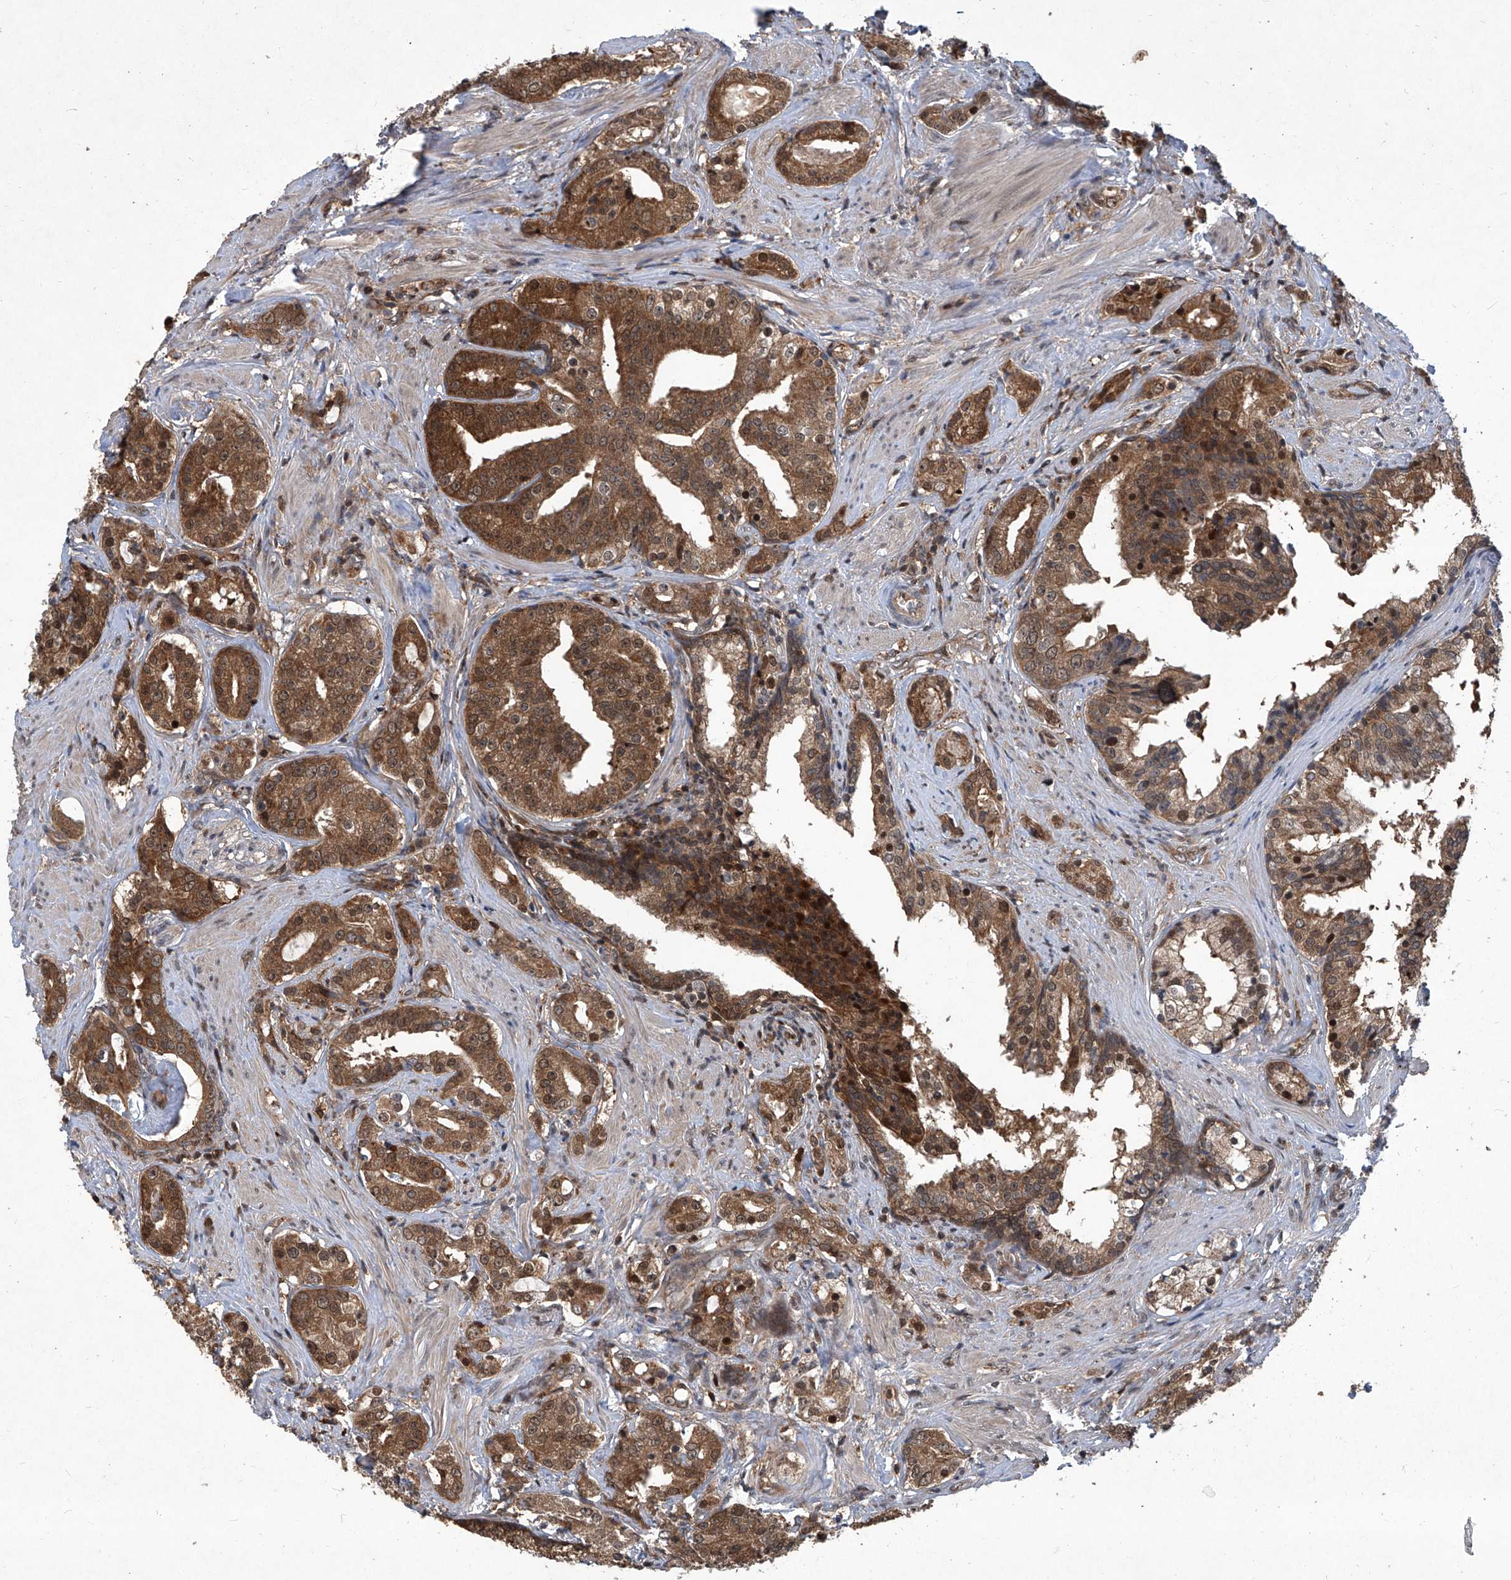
{"staining": {"intensity": "moderate", "quantity": ">75%", "location": "cytoplasmic/membranous"}, "tissue": "prostate cancer", "cell_type": "Tumor cells", "image_type": "cancer", "snomed": [{"axis": "morphology", "description": "Adenocarcinoma, High grade"}, {"axis": "topography", "description": "Prostate"}], "caption": "Immunohistochemistry (IHC) (DAB (3,3'-diaminobenzidine)) staining of human prostate cancer shows moderate cytoplasmic/membranous protein positivity in about >75% of tumor cells.", "gene": "PSMB1", "patient": {"sex": "male", "age": 58}}